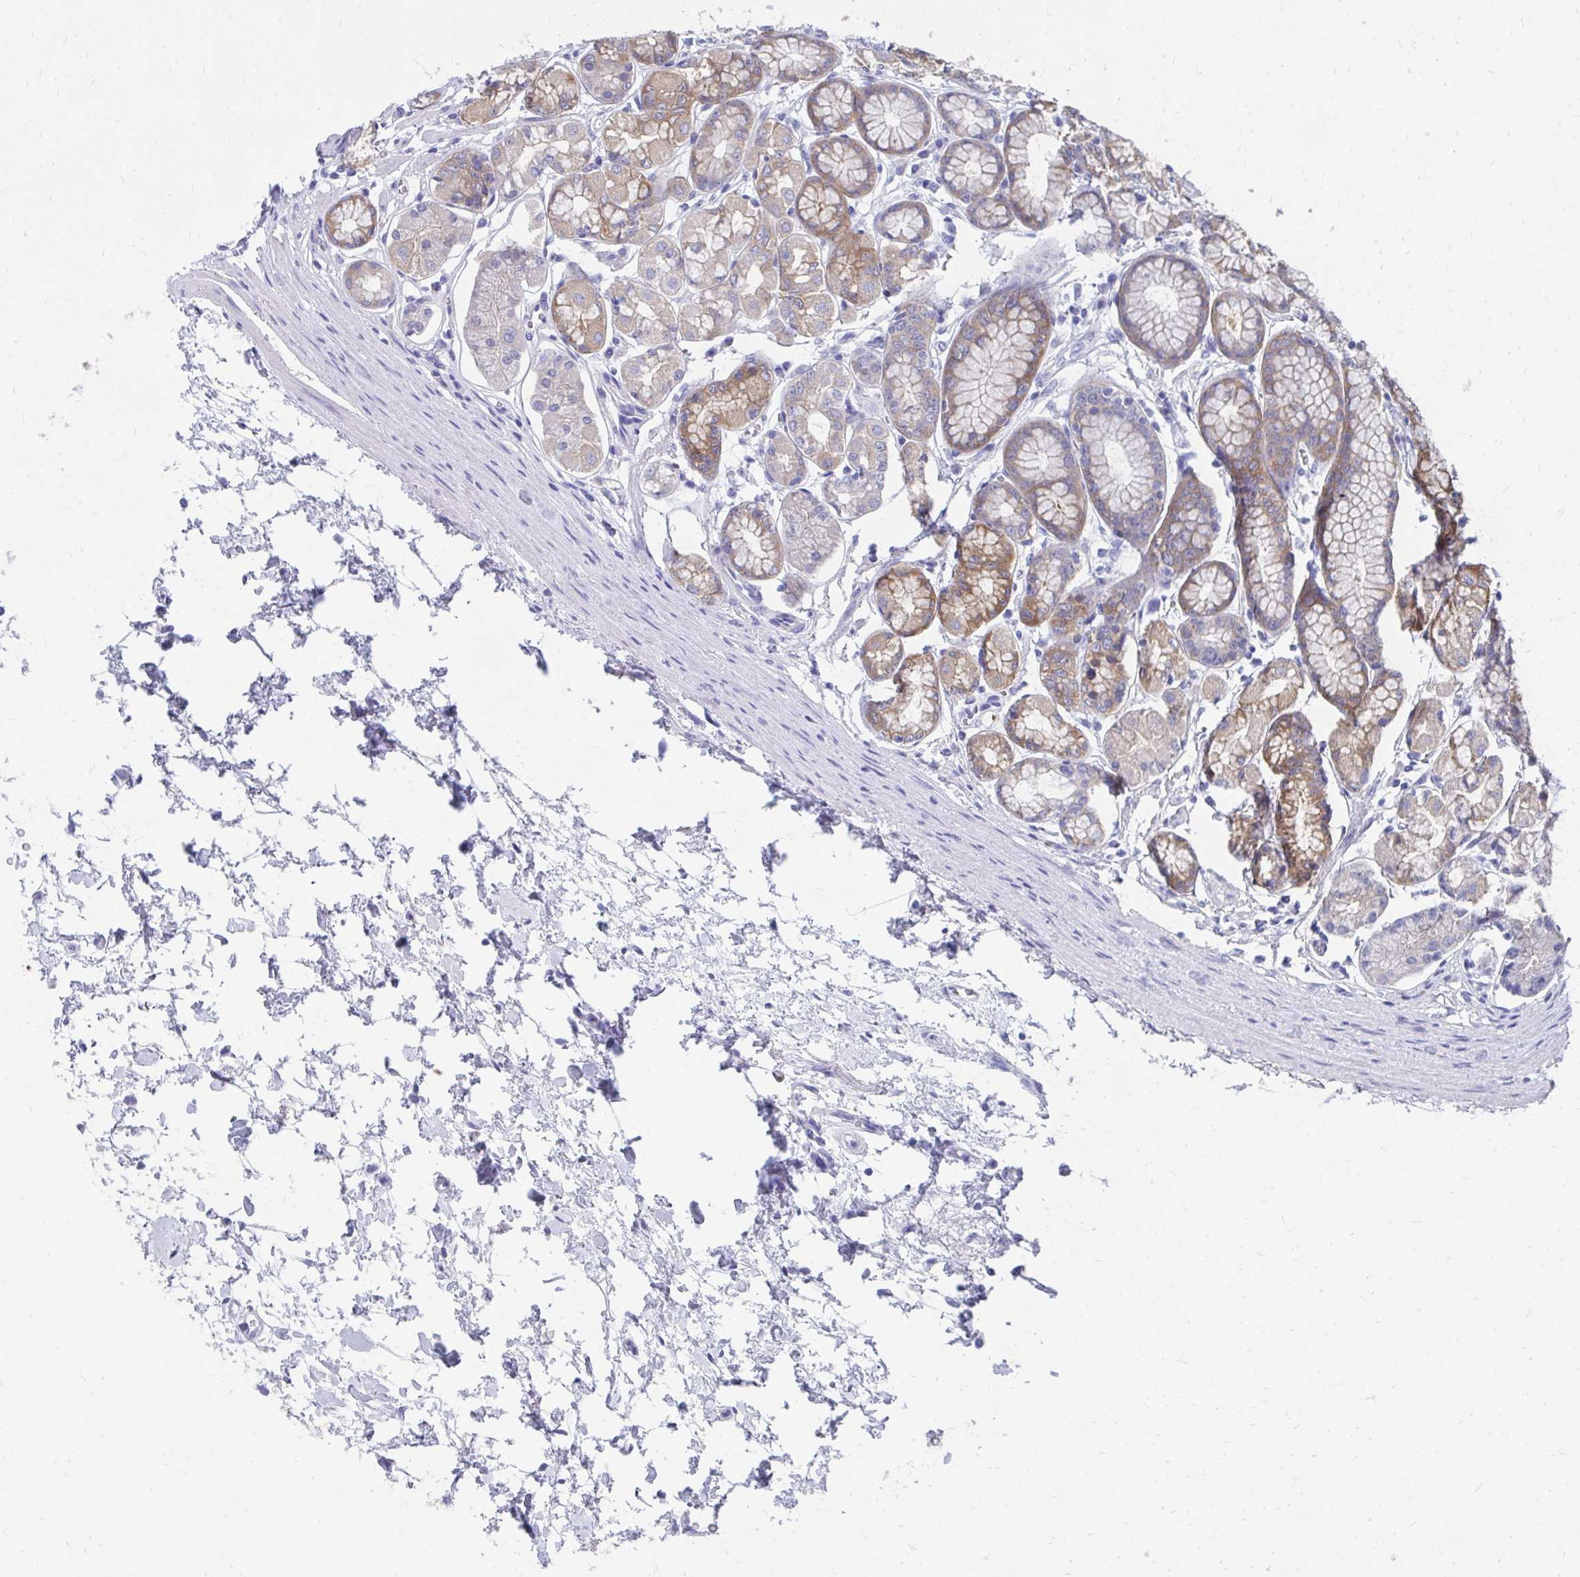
{"staining": {"intensity": "weak", "quantity": "25%-75%", "location": "cytoplasmic/membranous"}, "tissue": "stomach", "cell_type": "Glandular cells", "image_type": "normal", "snomed": [{"axis": "morphology", "description": "Normal tissue, NOS"}, {"axis": "topography", "description": "Stomach"}, {"axis": "topography", "description": "Stomach, lower"}], "caption": "Brown immunohistochemical staining in unremarkable stomach displays weak cytoplasmic/membranous positivity in about 25%-75% of glandular cells.", "gene": "HGD", "patient": {"sex": "male", "age": 76}}